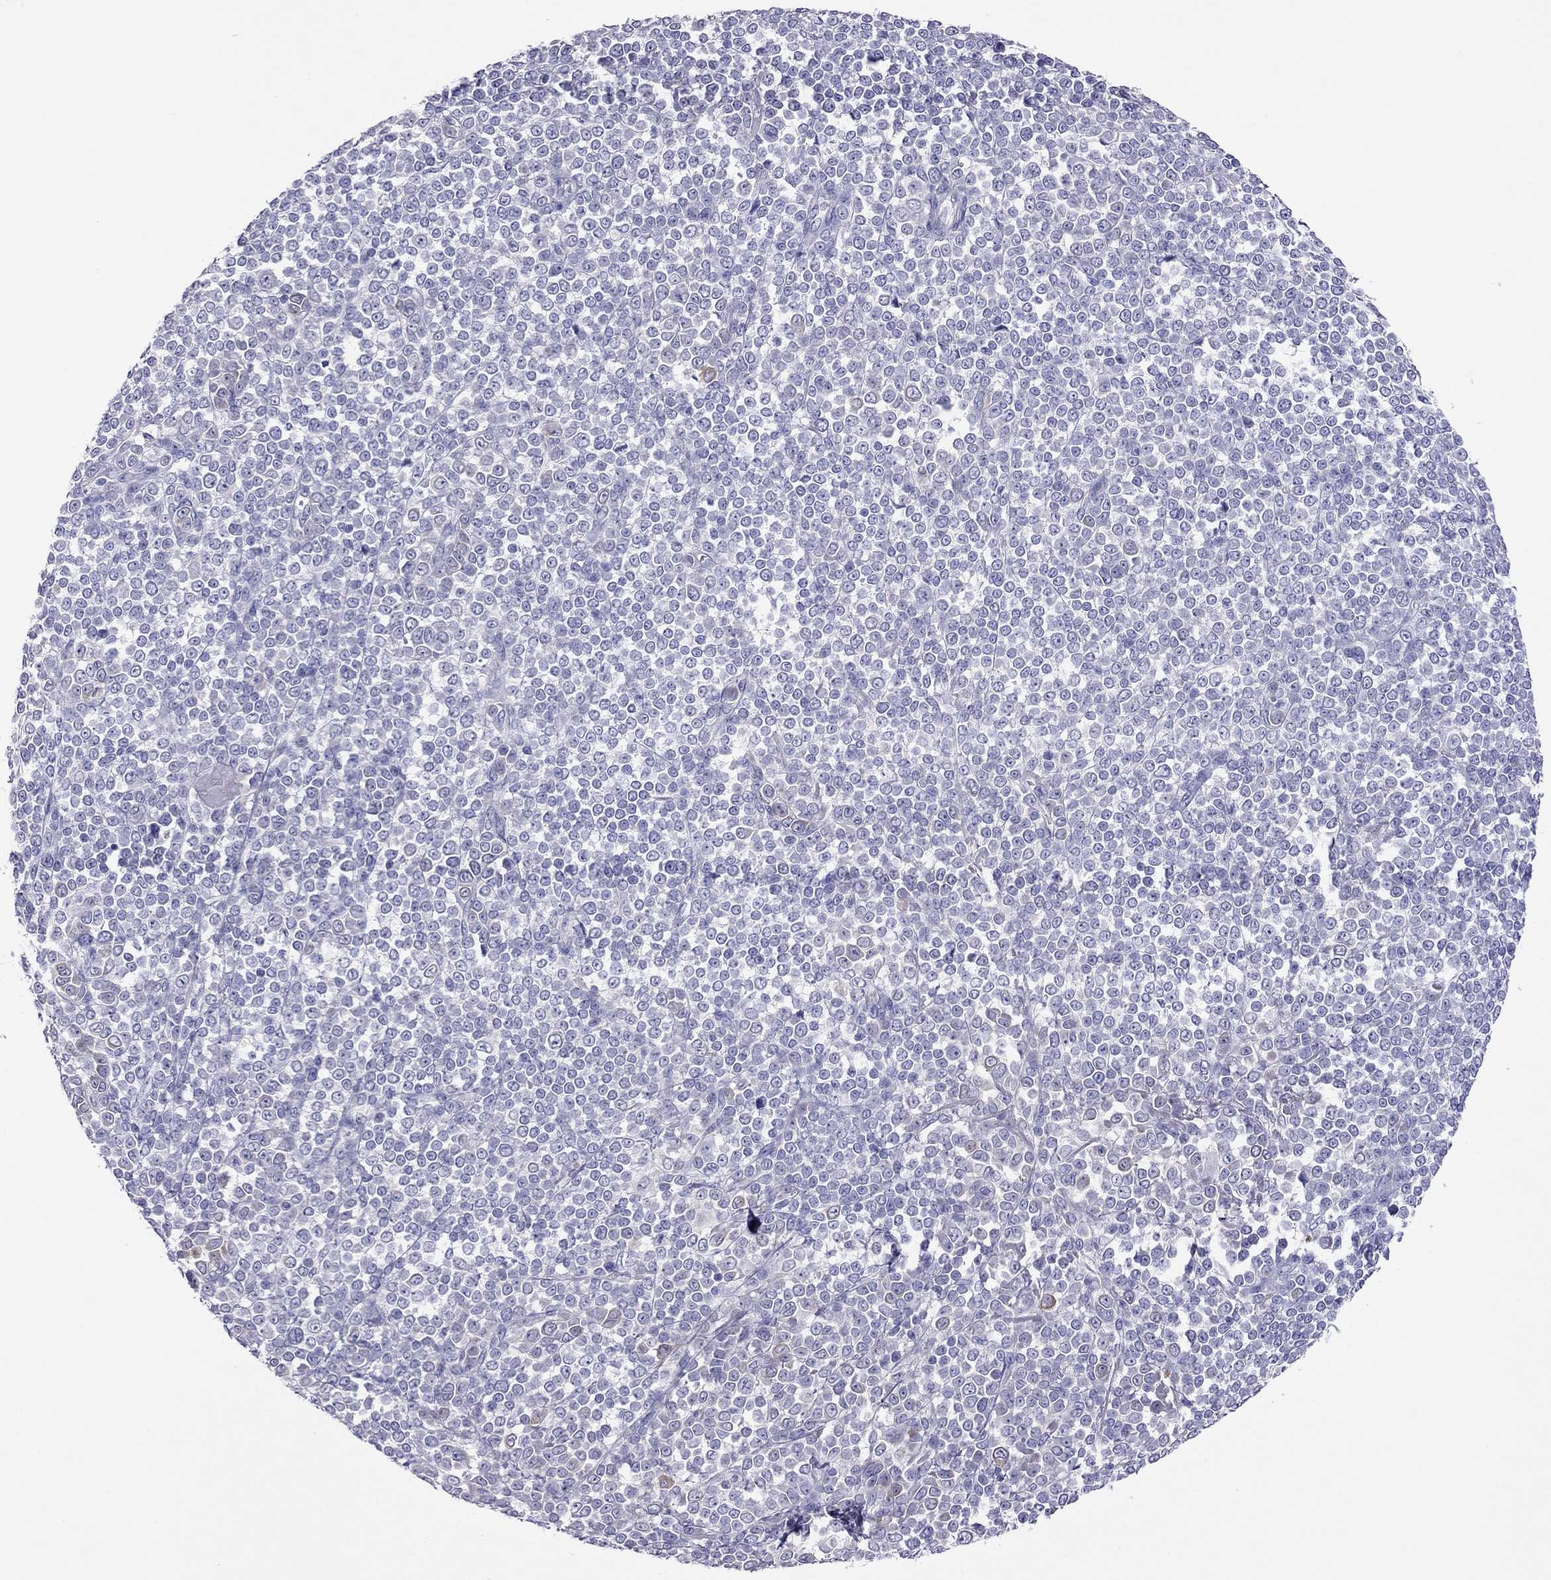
{"staining": {"intensity": "negative", "quantity": "none", "location": "none"}, "tissue": "melanoma", "cell_type": "Tumor cells", "image_type": "cancer", "snomed": [{"axis": "morphology", "description": "Malignant melanoma, NOS"}, {"axis": "topography", "description": "Skin"}], "caption": "Melanoma was stained to show a protein in brown. There is no significant positivity in tumor cells.", "gene": "CAPNS2", "patient": {"sex": "female", "age": 95}}